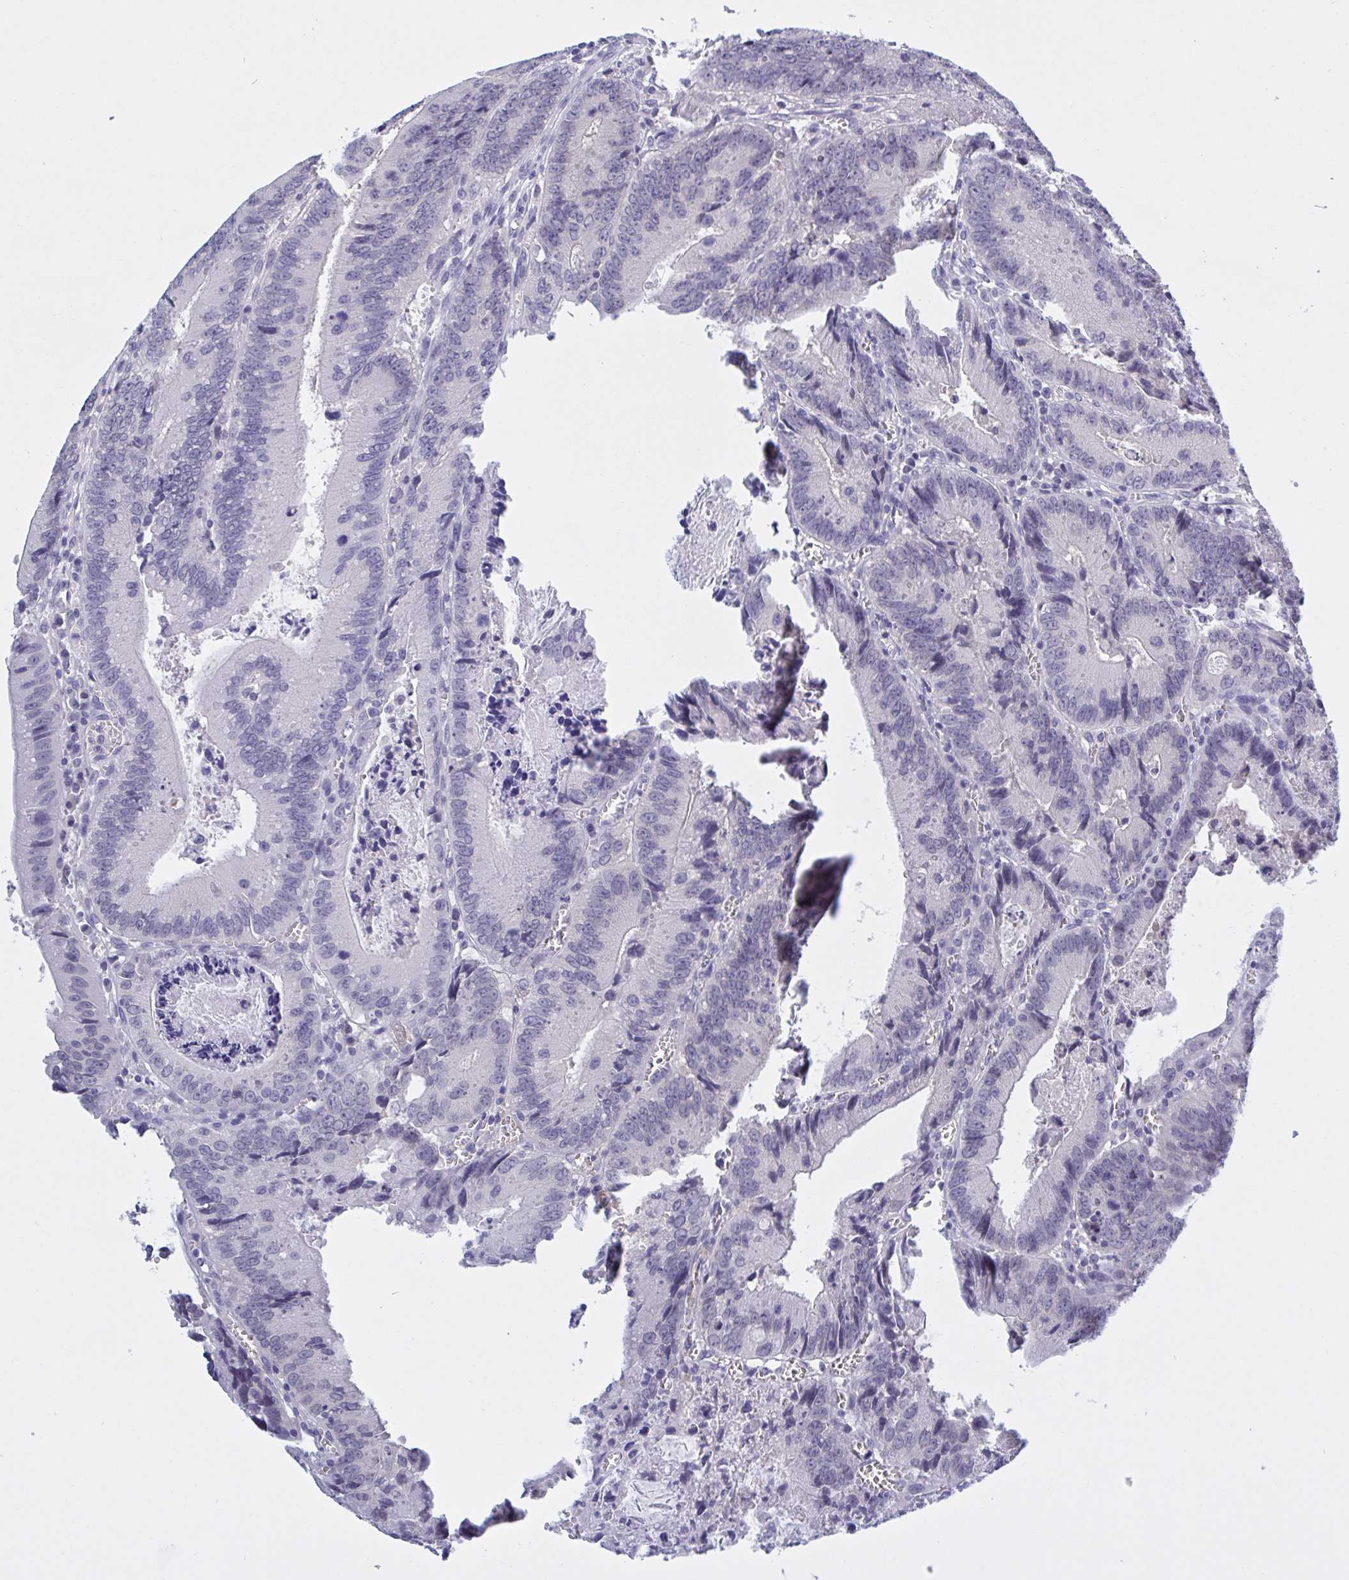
{"staining": {"intensity": "negative", "quantity": "none", "location": "none"}, "tissue": "colorectal cancer", "cell_type": "Tumor cells", "image_type": "cancer", "snomed": [{"axis": "morphology", "description": "Adenocarcinoma, NOS"}, {"axis": "topography", "description": "Rectum"}], "caption": "This is an IHC micrograph of colorectal cancer (adenocarcinoma). There is no staining in tumor cells.", "gene": "SERPINB13", "patient": {"sex": "female", "age": 81}}